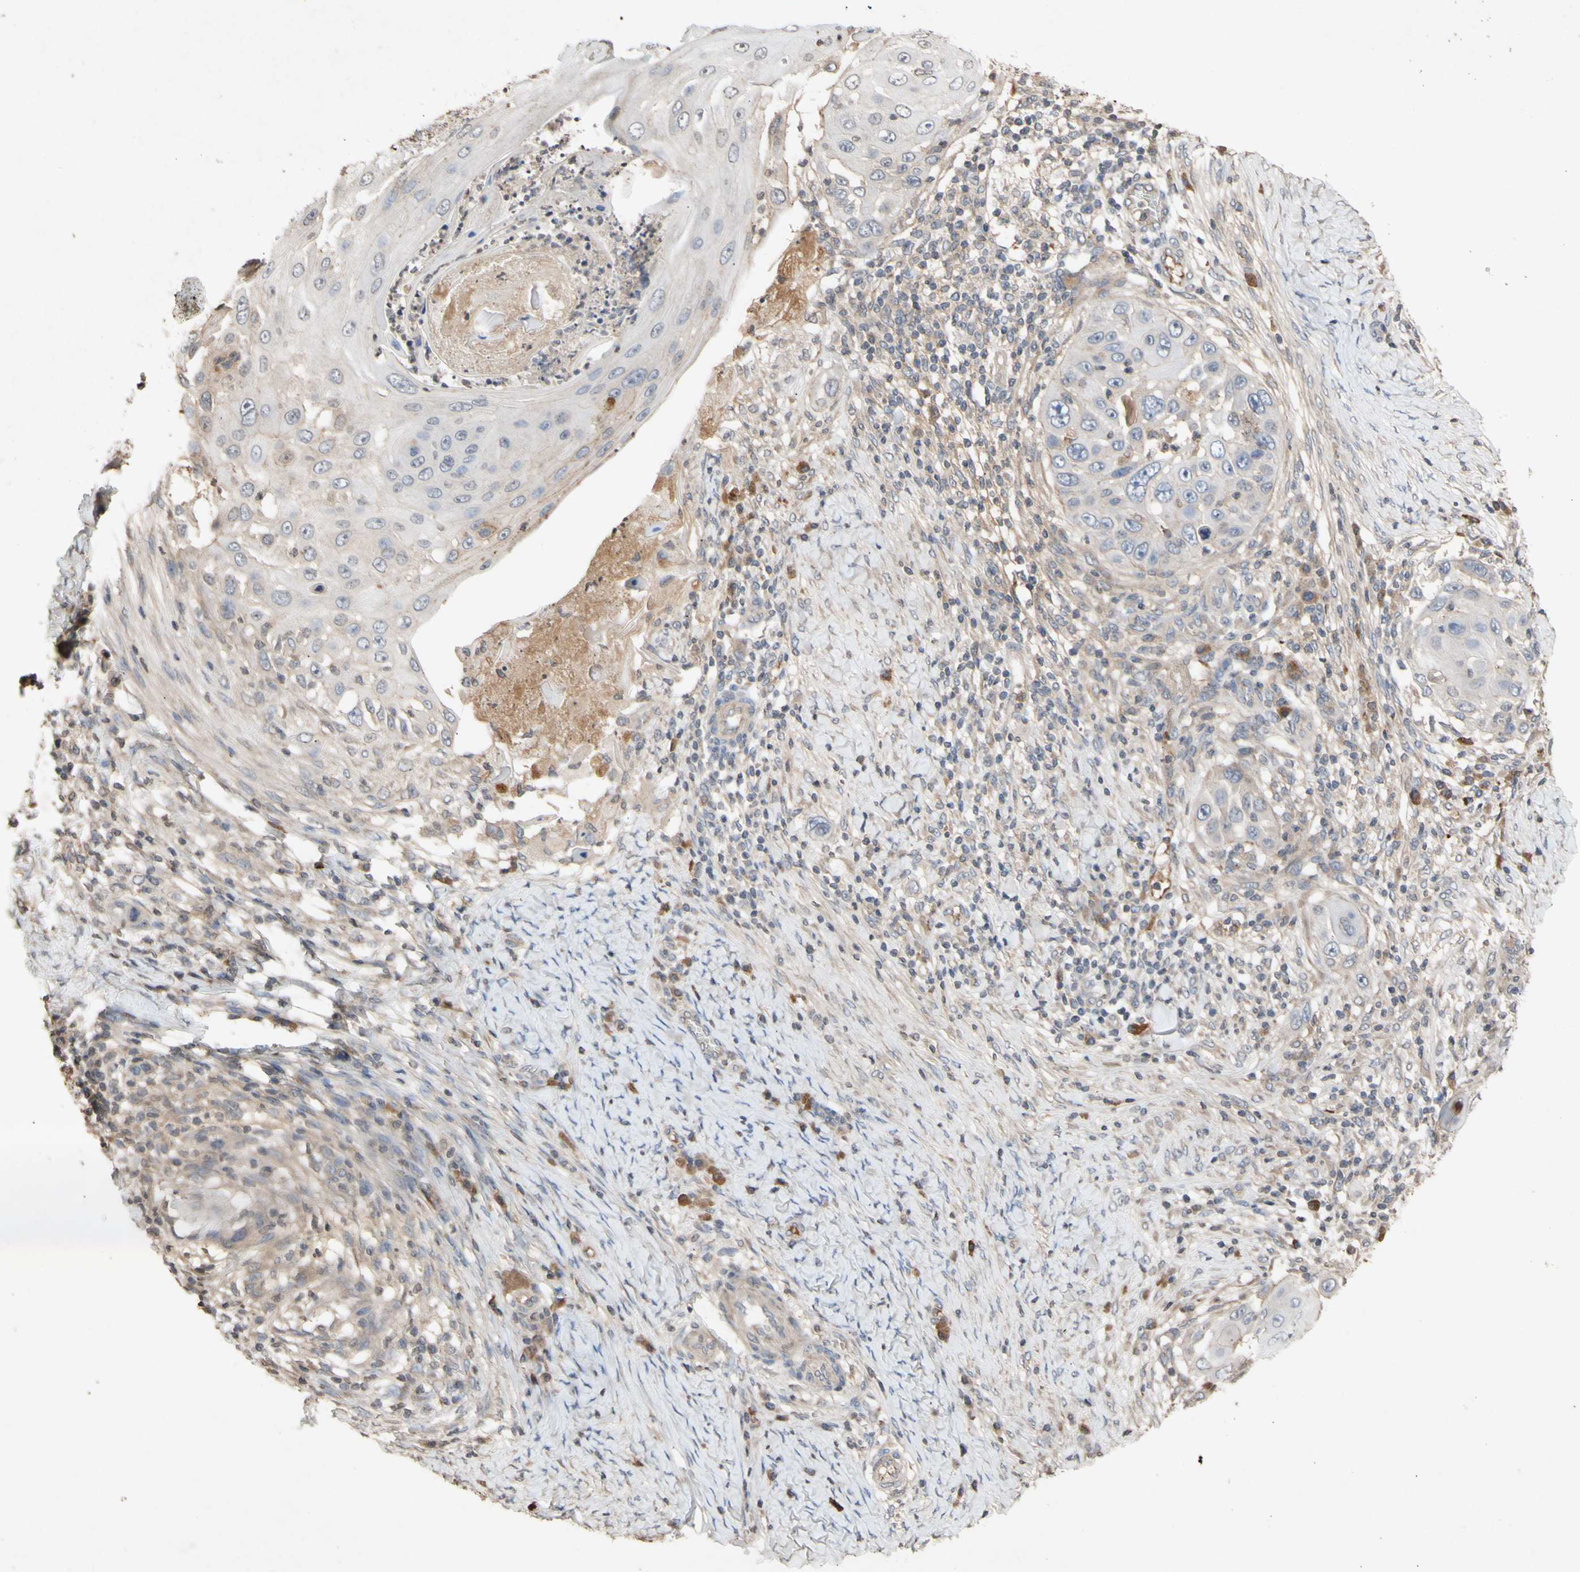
{"staining": {"intensity": "negative", "quantity": "none", "location": "none"}, "tissue": "skin cancer", "cell_type": "Tumor cells", "image_type": "cancer", "snomed": [{"axis": "morphology", "description": "Squamous cell carcinoma, NOS"}, {"axis": "topography", "description": "Skin"}], "caption": "There is no significant staining in tumor cells of squamous cell carcinoma (skin).", "gene": "NECTIN3", "patient": {"sex": "female", "age": 44}}